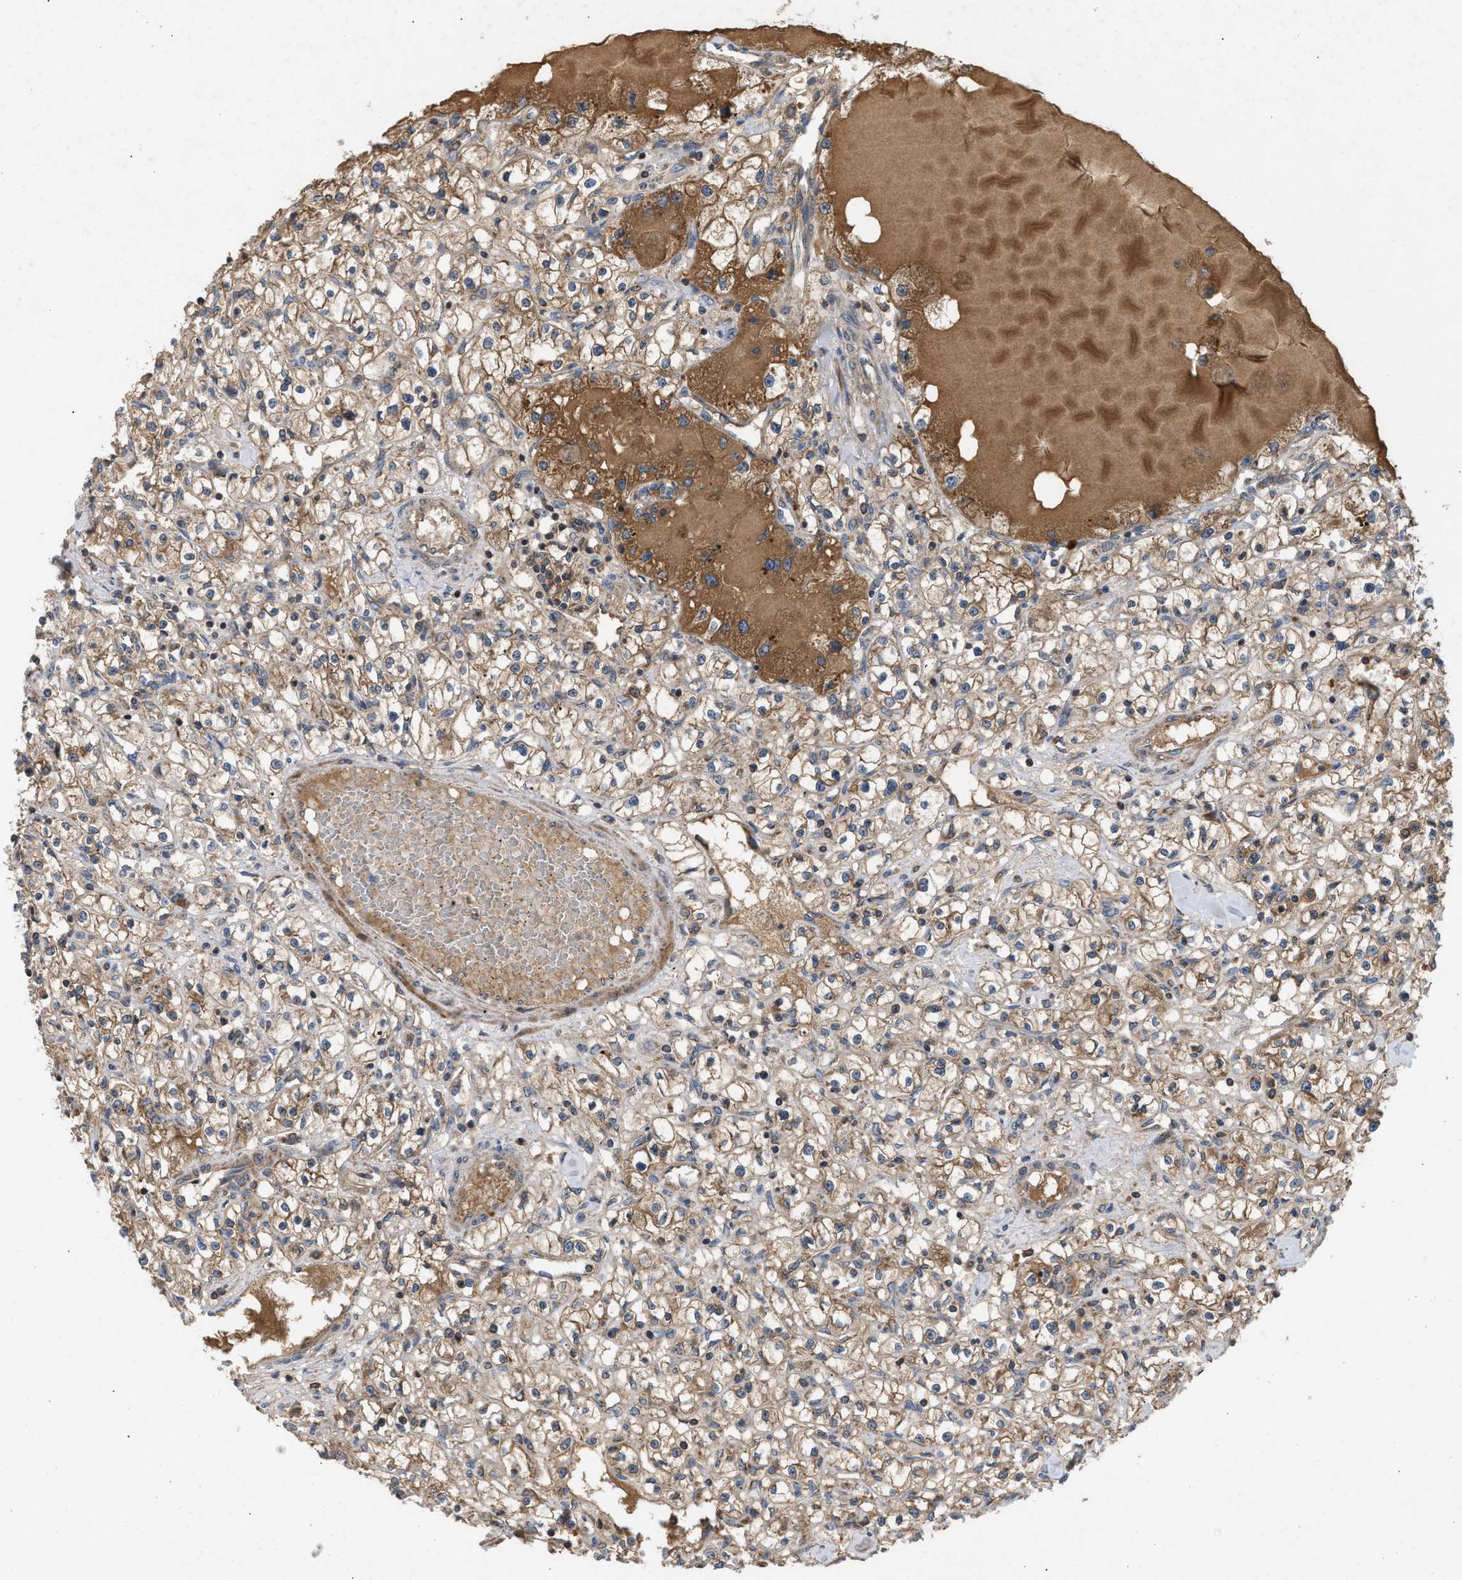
{"staining": {"intensity": "moderate", "quantity": ">75%", "location": "cytoplasmic/membranous"}, "tissue": "renal cancer", "cell_type": "Tumor cells", "image_type": "cancer", "snomed": [{"axis": "morphology", "description": "Adenocarcinoma, NOS"}, {"axis": "topography", "description": "Kidney"}], "caption": "The immunohistochemical stain shows moderate cytoplasmic/membranous positivity in tumor cells of renal cancer tissue.", "gene": "TACO1", "patient": {"sex": "male", "age": 56}}